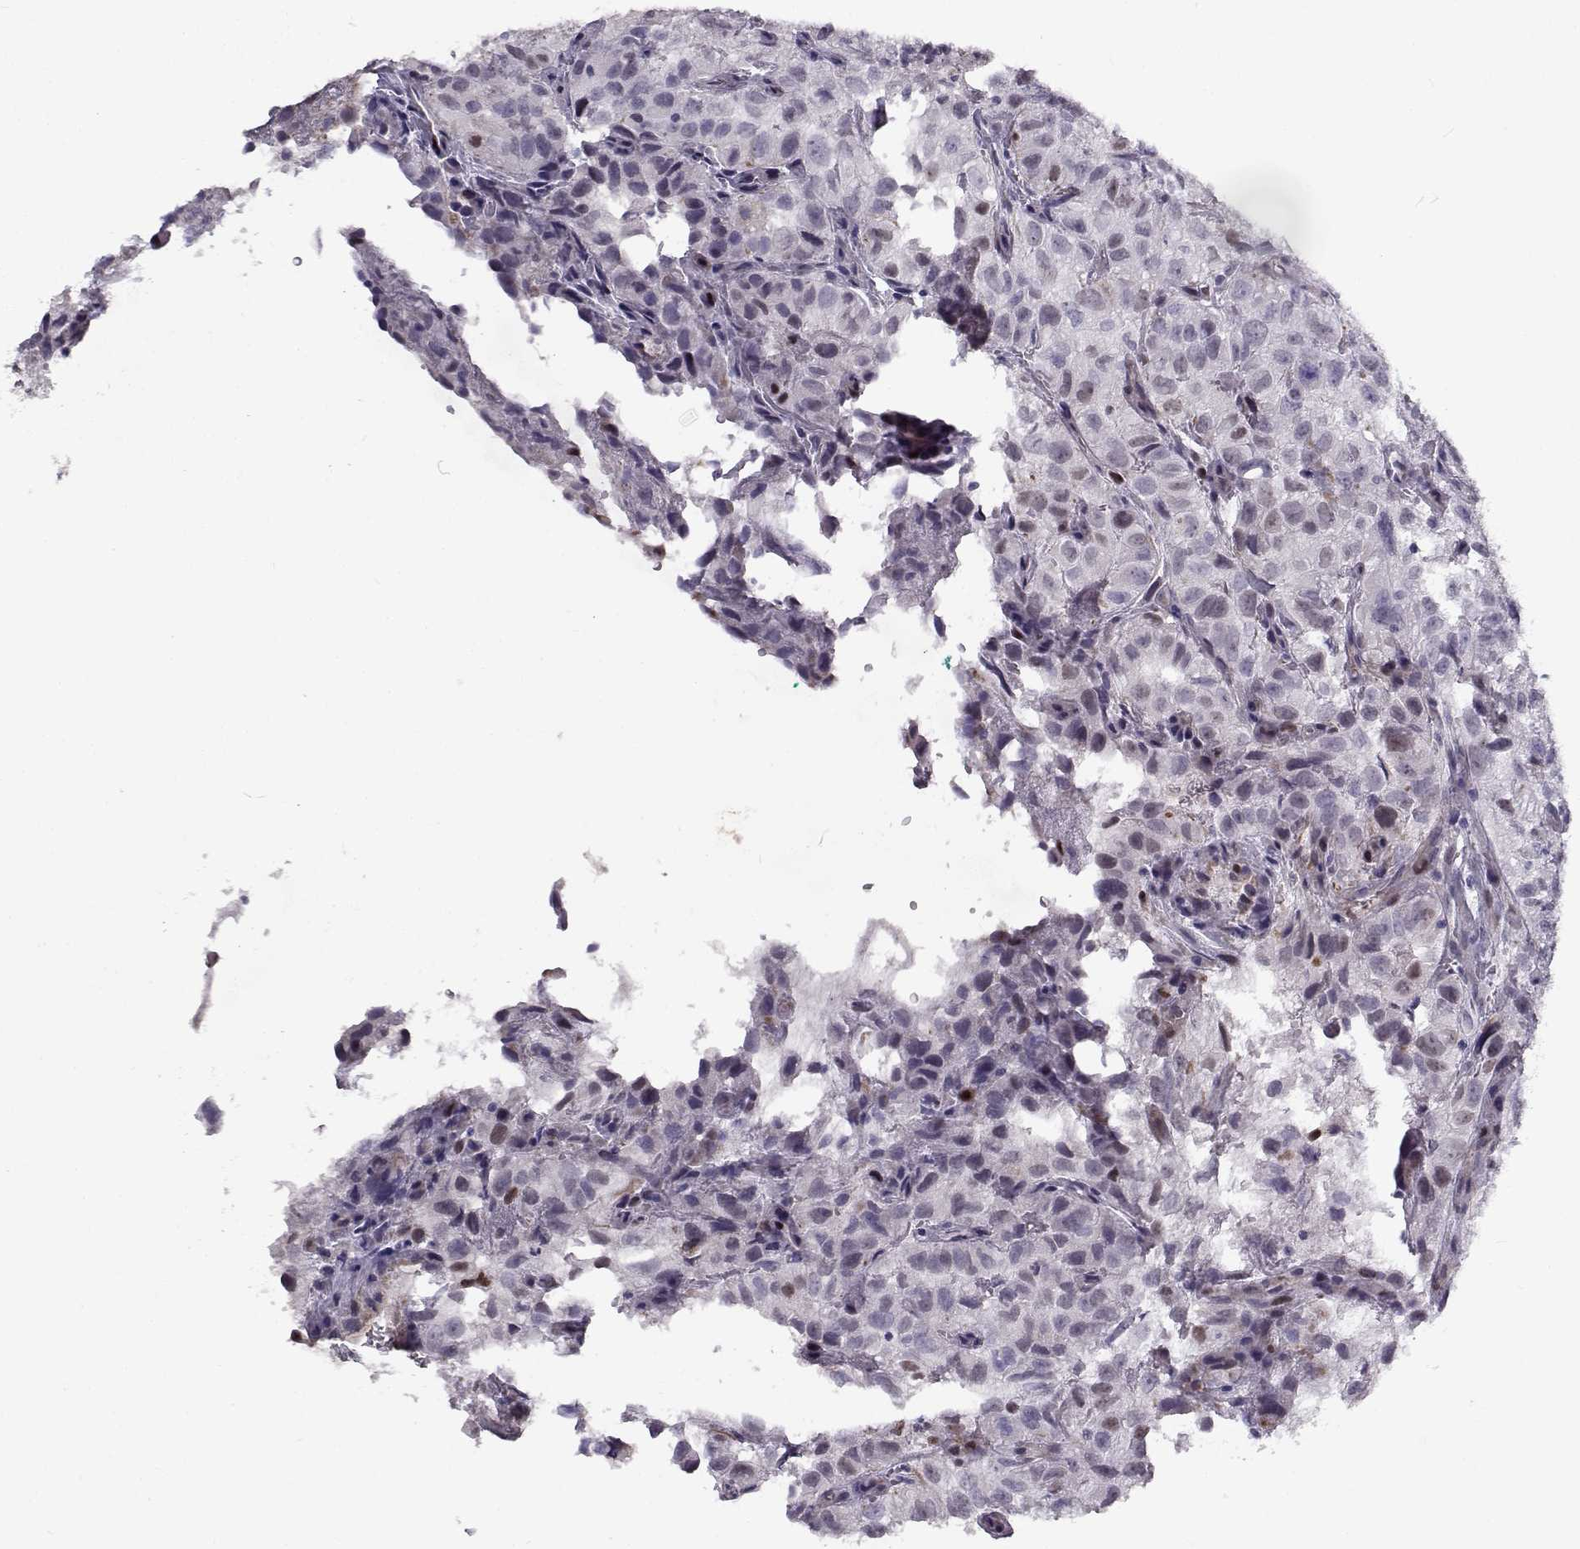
{"staining": {"intensity": "negative", "quantity": "none", "location": "none"}, "tissue": "renal cancer", "cell_type": "Tumor cells", "image_type": "cancer", "snomed": [{"axis": "morphology", "description": "Adenocarcinoma, NOS"}, {"axis": "topography", "description": "Kidney"}], "caption": "The image demonstrates no significant positivity in tumor cells of renal cancer (adenocarcinoma).", "gene": "NPW", "patient": {"sex": "male", "age": 64}}